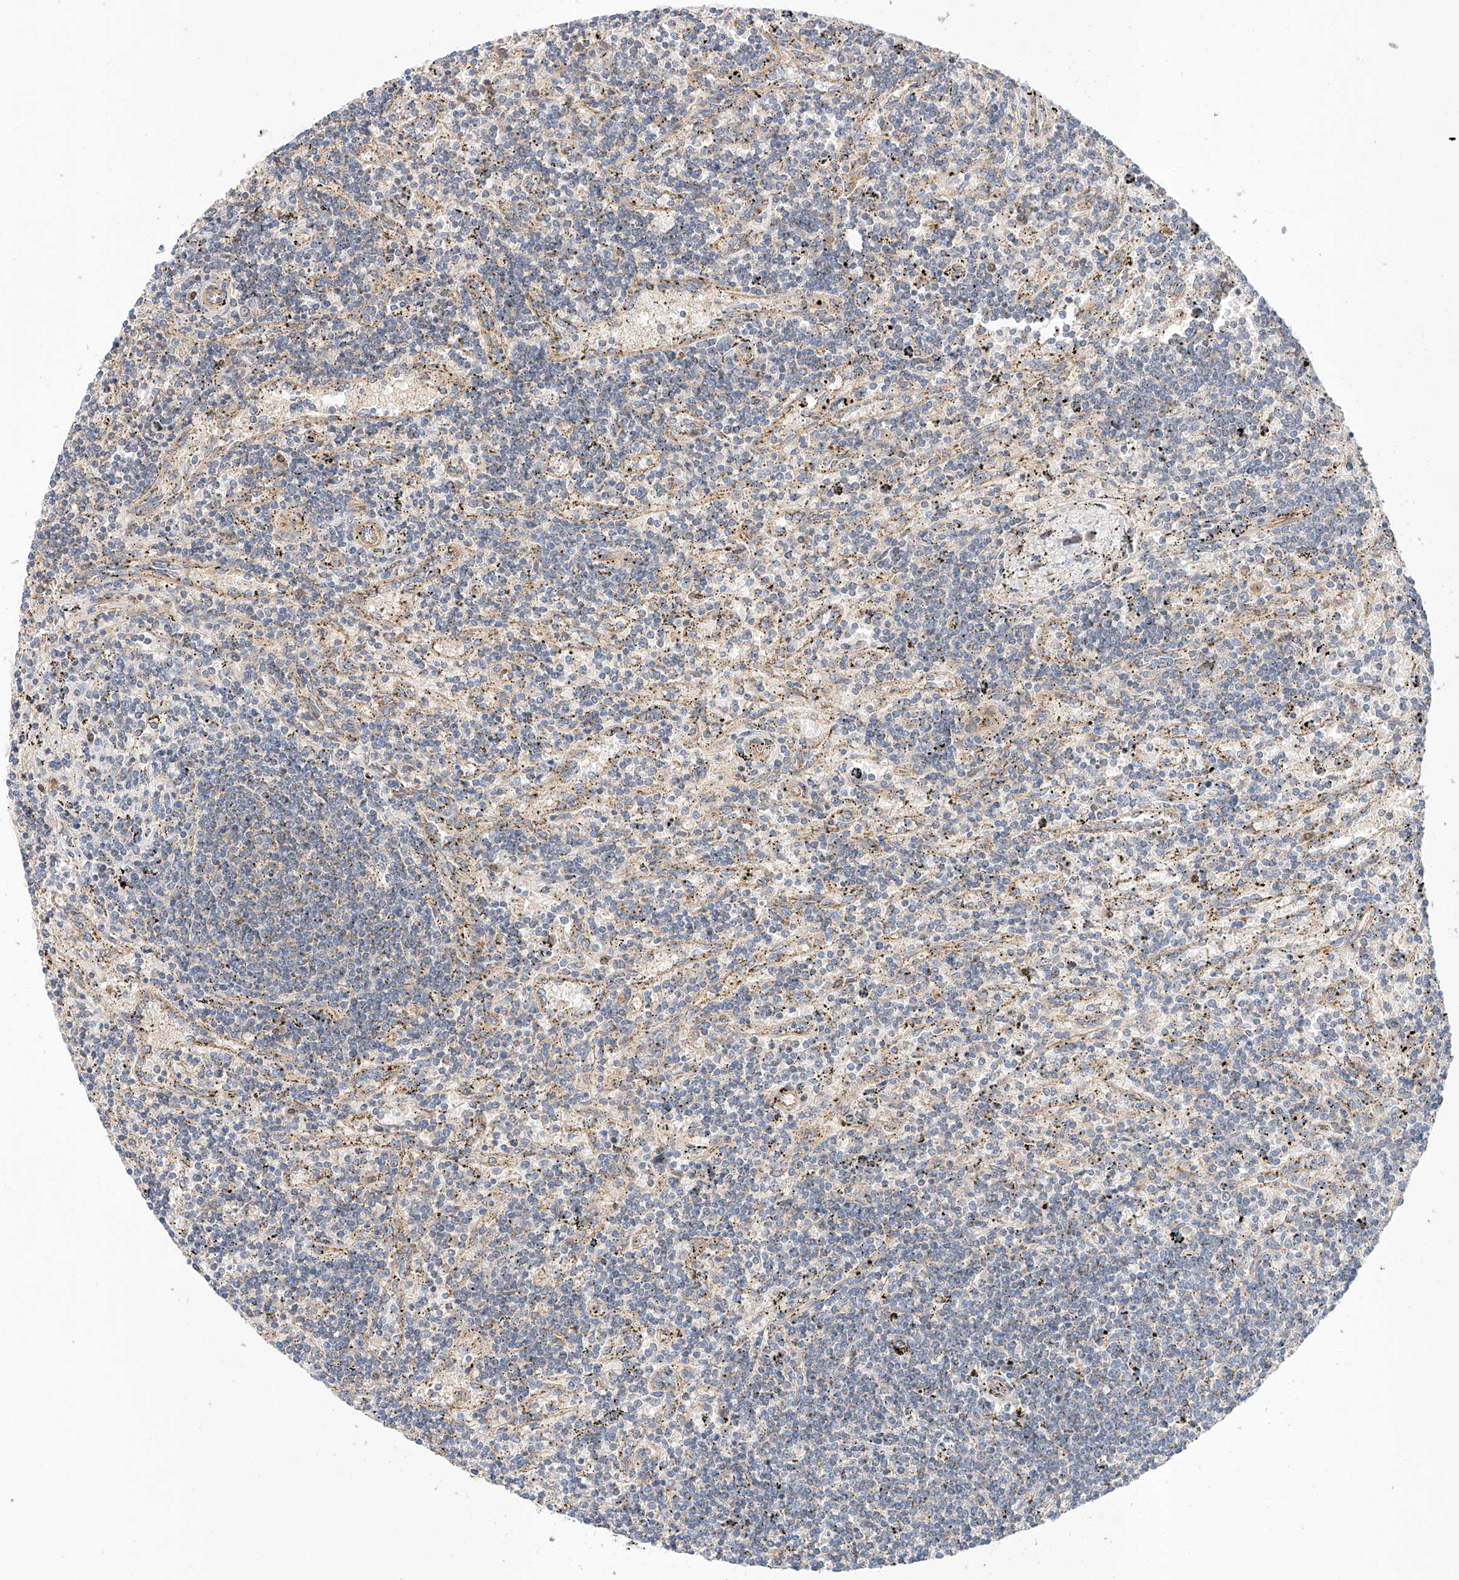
{"staining": {"intensity": "negative", "quantity": "none", "location": "none"}, "tissue": "lymphoma", "cell_type": "Tumor cells", "image_type": "cancer", "snomed": [{"axis": "morphology", "description": "Malignant lymphoma, non-Hodgkin's type, Low grade"}, {"axis": "topography", "description": "Spleen"}], "caption": "DAB (3,3'-diaminobenzidine) immunohistochemical staining of human low-grade malignant lymphoma, non-Hodgkin's type demonstrates no significant expression in tumor cells. (Stains: DAB (3,3'-diaminobenzidine) immunohistochemistry with hematoxylin counter stain, Microscopy: brightfield microscopy at high magnification).", "gene": "C6orf118", "patient": {"sex": "male", "age": 76}}